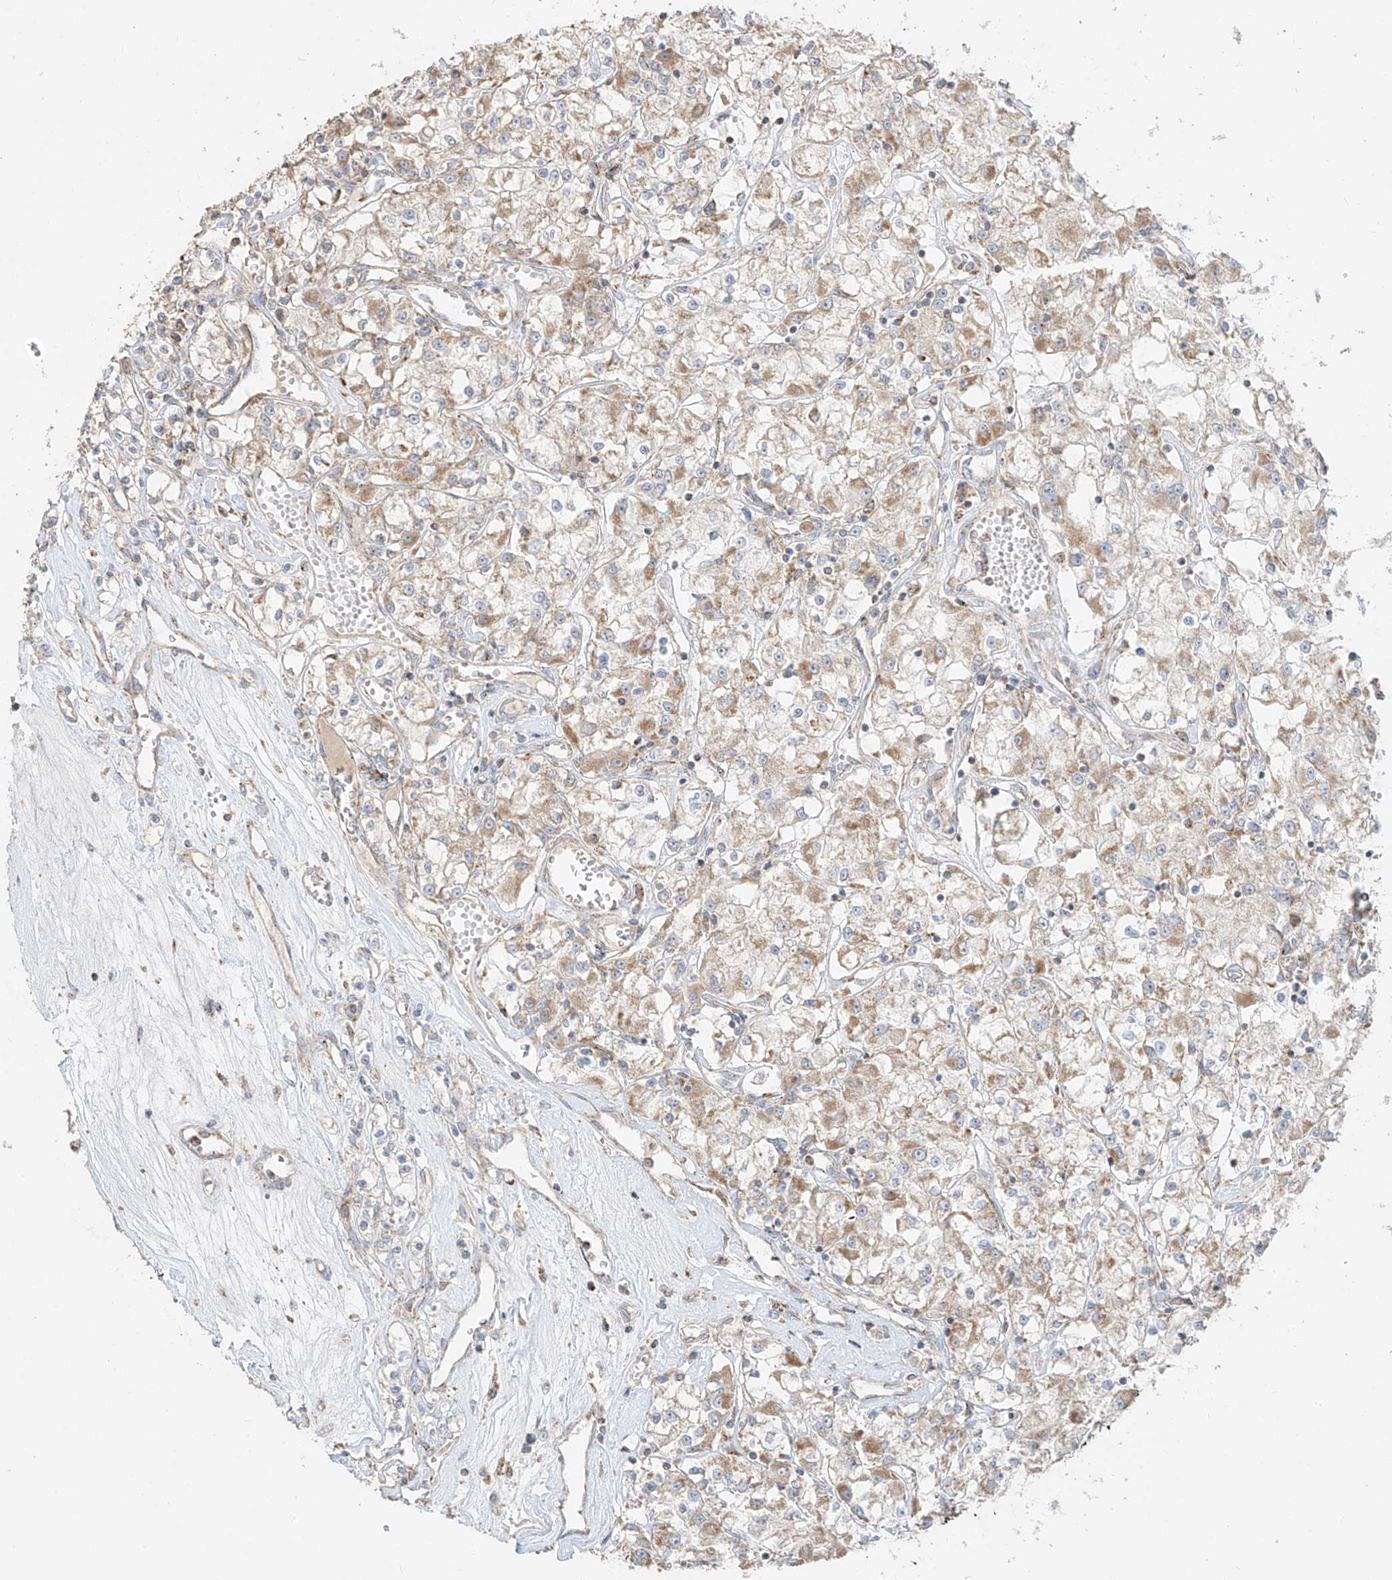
{"staining": {"intensity": "weak", "quantity": "25%-75%", "location": "cytoplasmic/membranous"}, "tissue": "renal cancer", "cell_type": "Tumor cells", "image_type": "cancer", "snomed": [{"axis": "morphology", "description": "Adenocarcinoma, NOS"}, {"axis": "topography", "description": "Kidney"}], "caption": "A low amount of weak cytoplasmic/membranous positivity is identified in approximately 25%-75% of tumor cells in renal adenocarcinoma tissue.", "gene": "COLGALT2", "patient": {"sex": "female", "age": 59}}